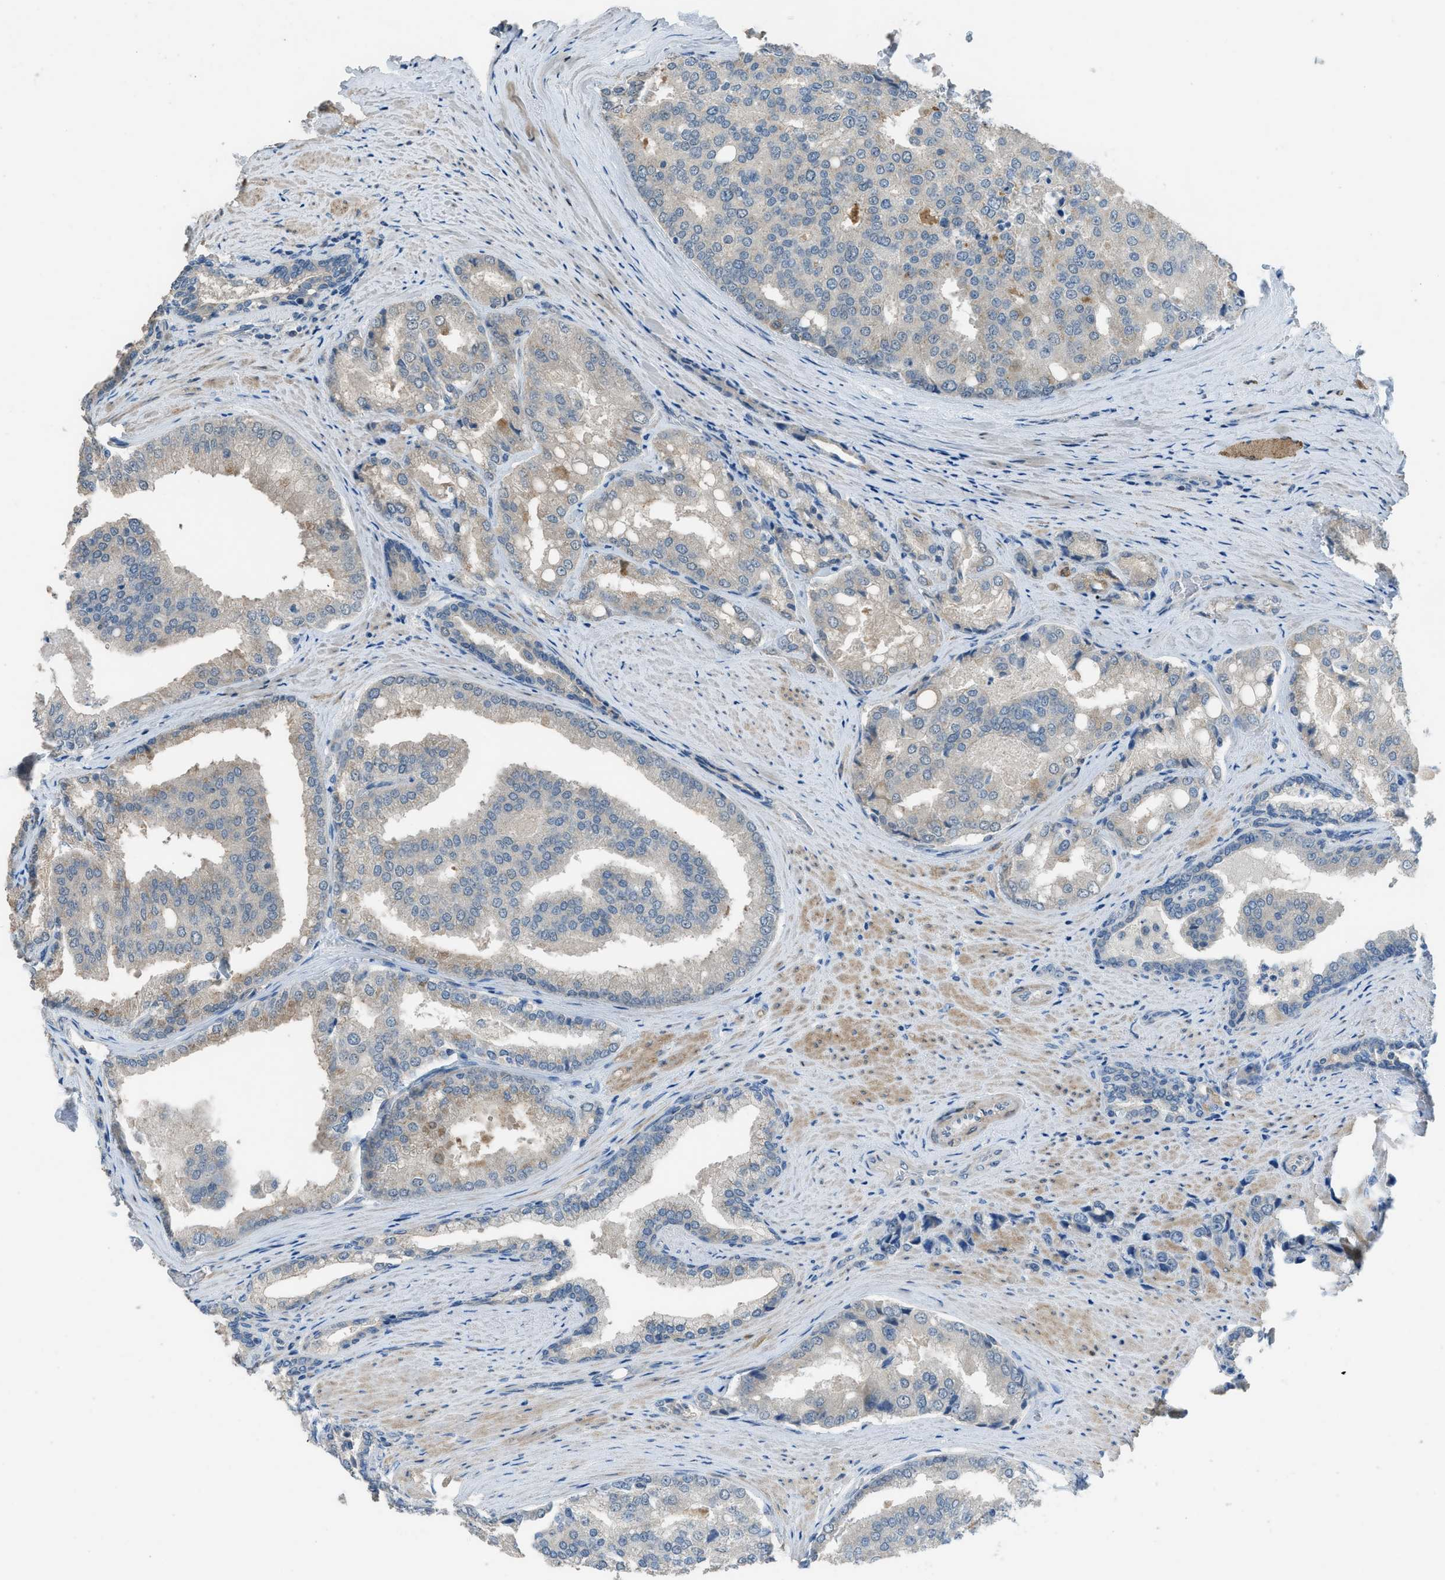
{"staining": {"intensity": "weak", "quantity": "<25%", "location": "cytoplasmic/membranous"}, "tissue": "prostate cancer", "cell_type": "Tumor cells", "image_type": "cancer", "snomed": [{"axis": "morphology", "description": "Adenocarcinoma, High grade"}, {"axis": "topography", "description": "Prostate"}], "caption": "A histopathology image of human prostate cancer (adenocarcinoma (high-grade)) is negative for staining in tumor cells. (DAB immunohistochemistry (IHC) visualized using brightfield microscopy, high magnification).", "gene": "TIMD4", "patient": {"sex": "male", "age": 50}}